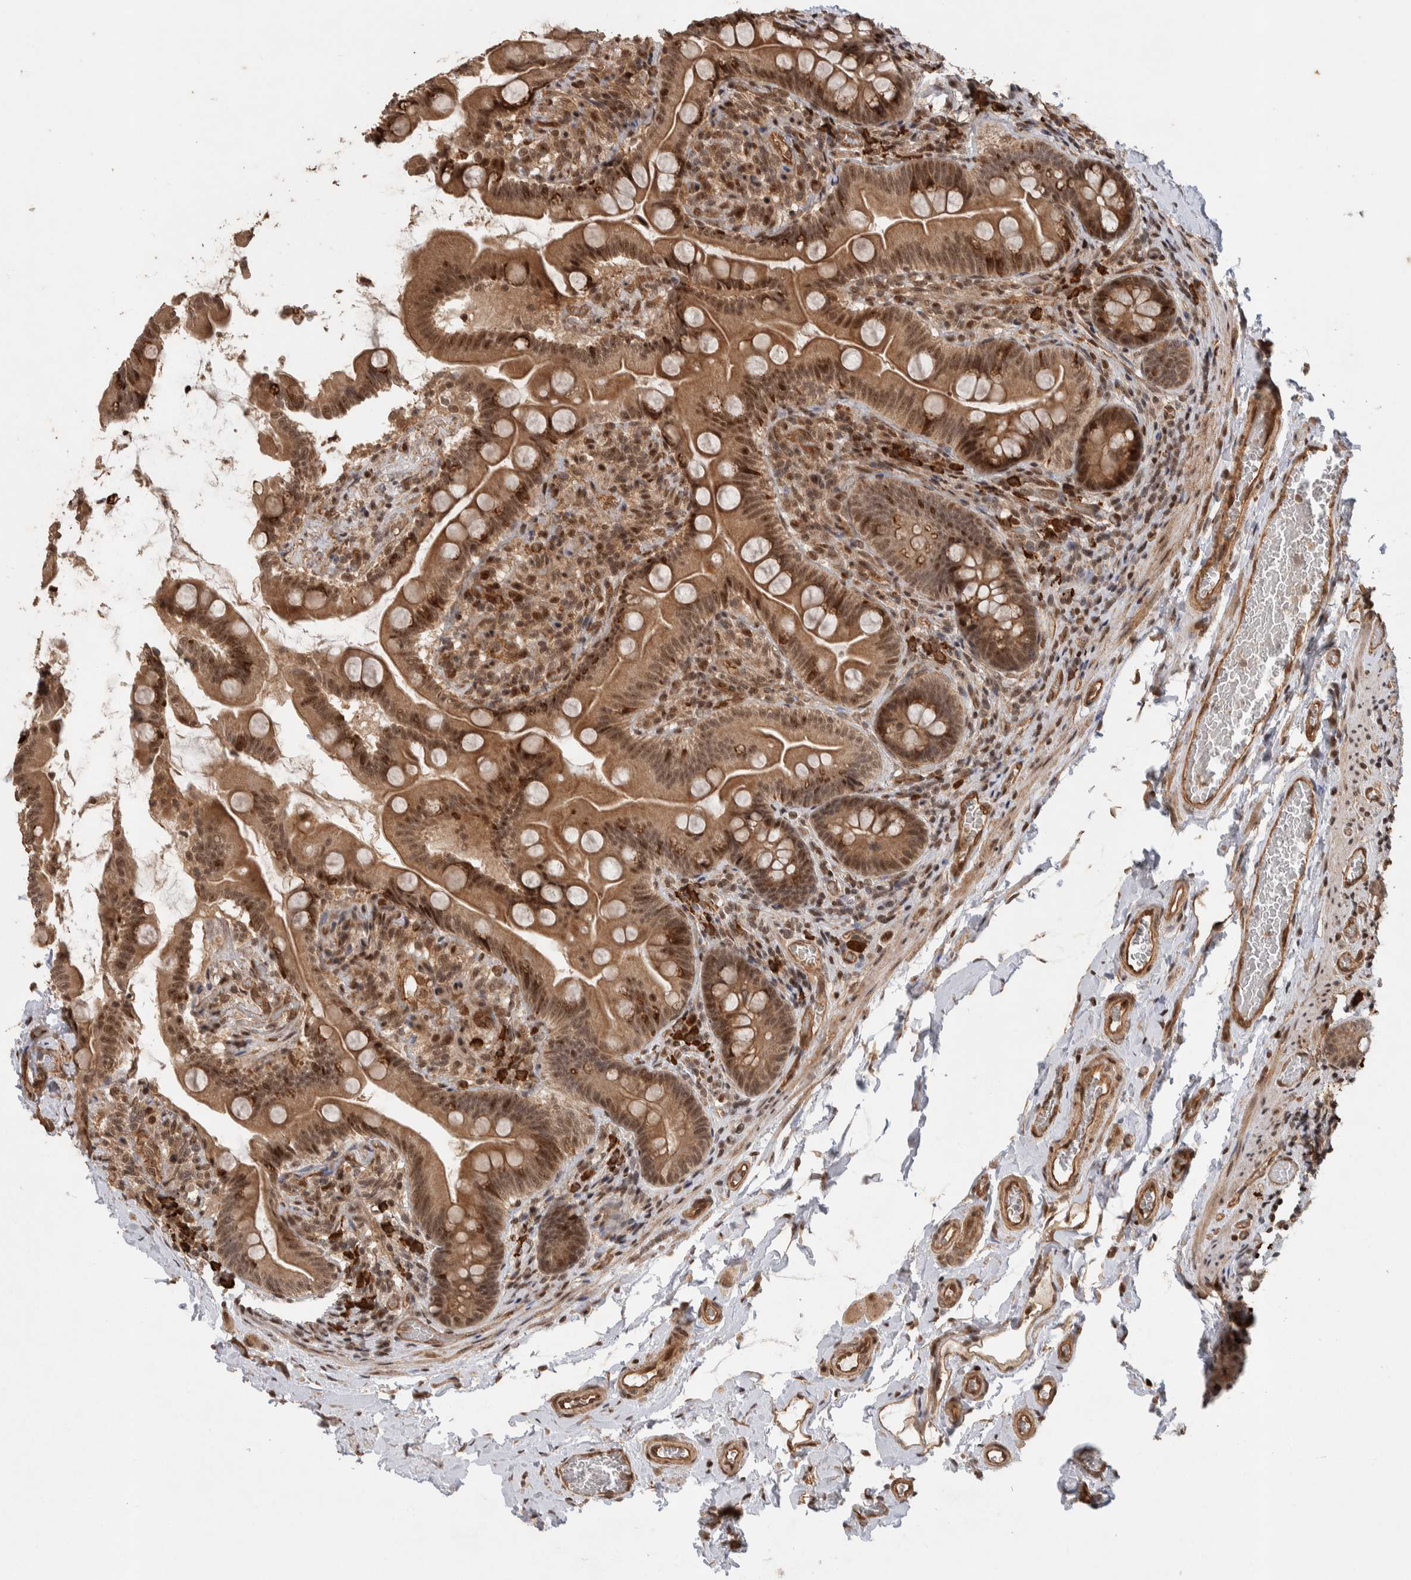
{"staining": {"intensity": "moderate", "quantity": ">75%", "location": "cytoplasmic/membranous,nuclear"}, "tissue": "small intestine", "cell_type": "Glandular cells", "image_type": "normal", "snomed": [{"axis": "morphology", "description": "Normal tissue, NOS"}, {"axis": "topography", "description": "Small intestine"}], "caption": "Immunohistochemical staining of benign human small intestine demonstrates moderate cytoplasmic/membranous,nuclear protein positivity in approximately >75% of glandular cells.", "gene": "TOR1B", "patient": {"sex": "female", "age": 56}}